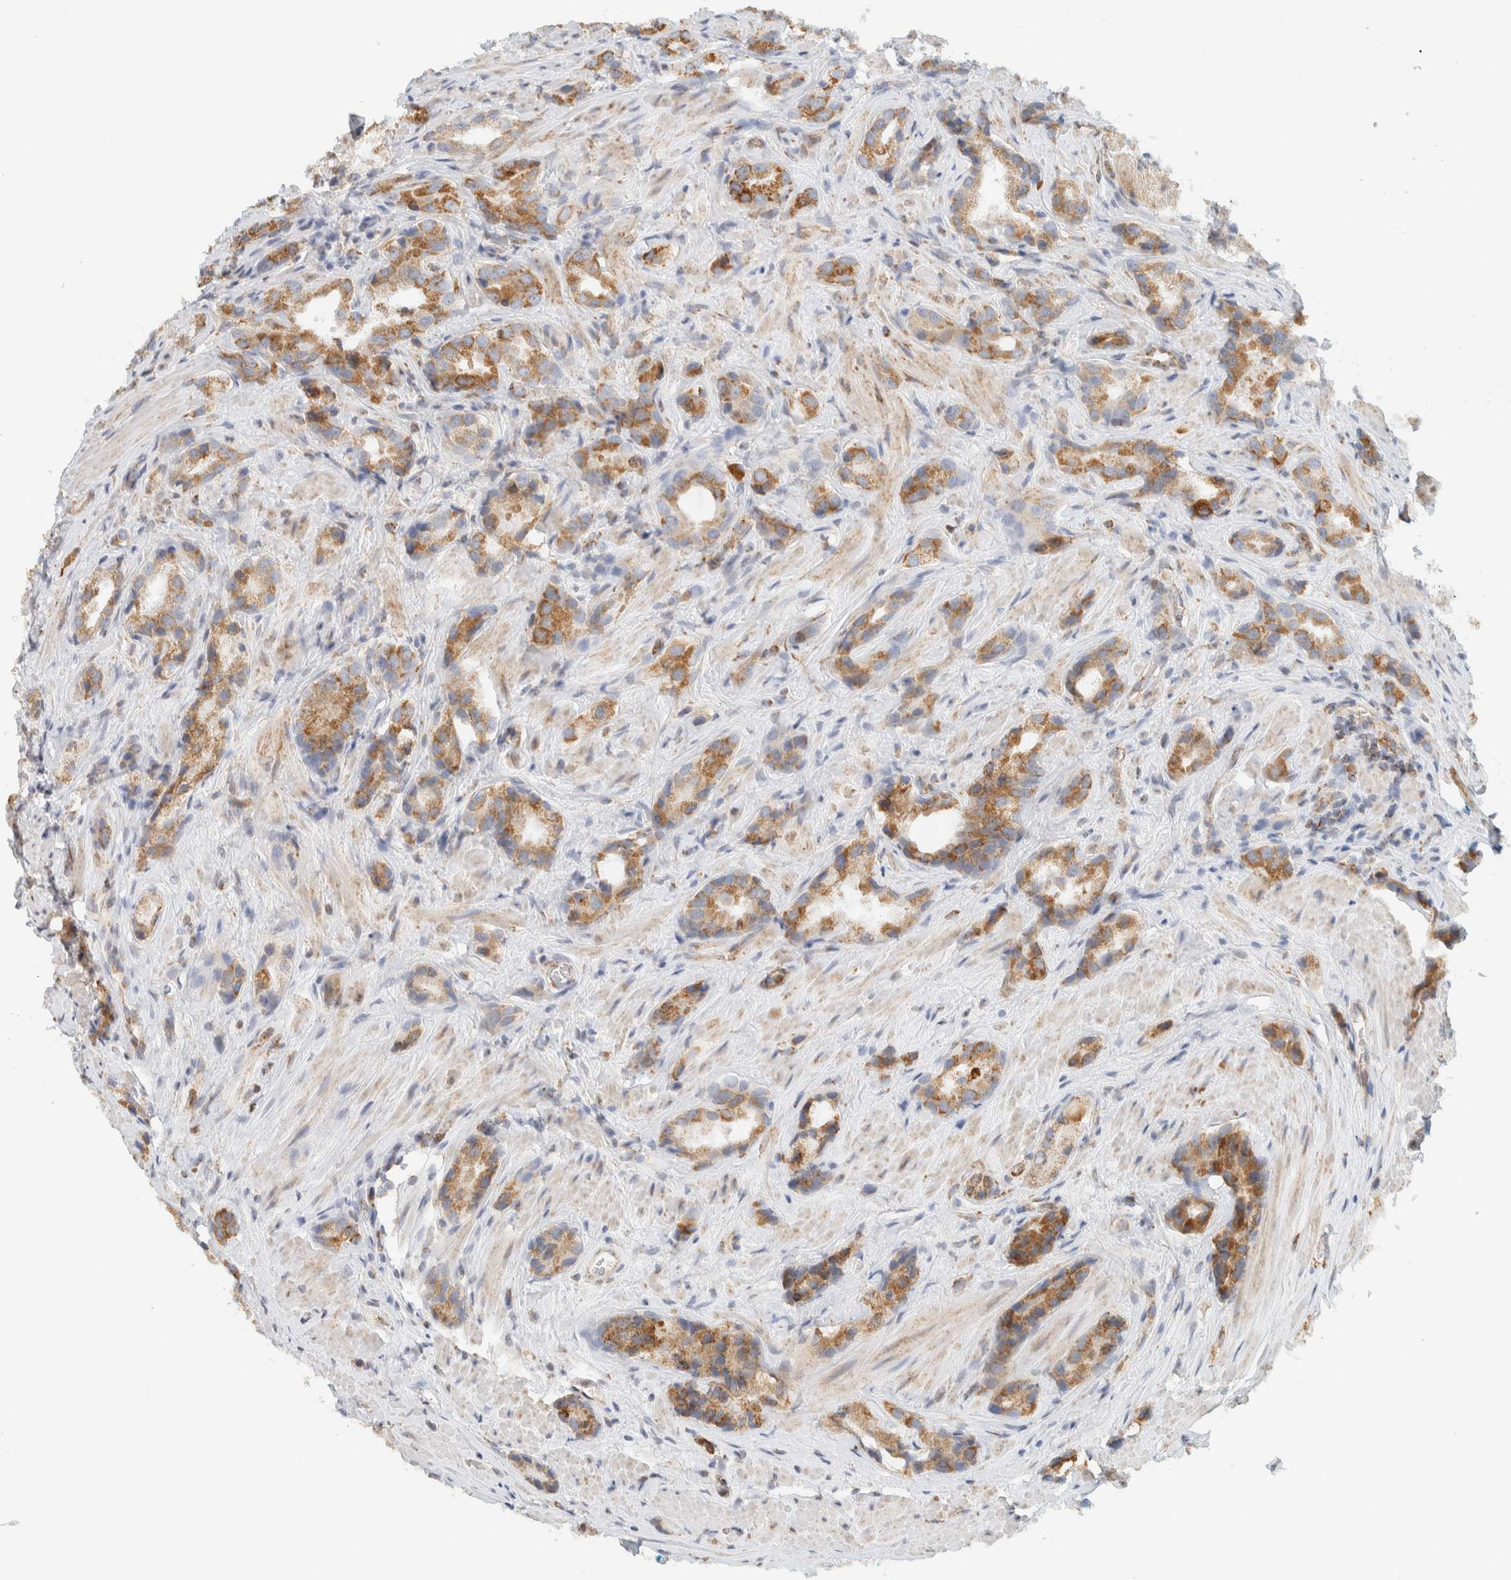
{"staining": {"intensity": "moderate", "quantity": ">75%", "location": "cytoplasmic/membranous"}, "tissue": "prostate cancer", "cell_type": "Tumor cells", "image_type": "cancer", "snomed": [{"axis": "morphology", "description": "Adenocarcinoma, High grade"}, {"axis": "topography", "description": "Prostate"}], "caption": "Immunohistochemical staining of prostate cancer (high-grade adenocarcinoma) exhibits moderate cytoplasmic/membranous protein expression in approximately >75% of tumor cells. The staining was performed using DAB, with brown indicating positive protein expression. Nuclei are stained blue with hematoxylin.", "gene": "KIFAP3", "patient": {"sex": "male", "age": 63}}